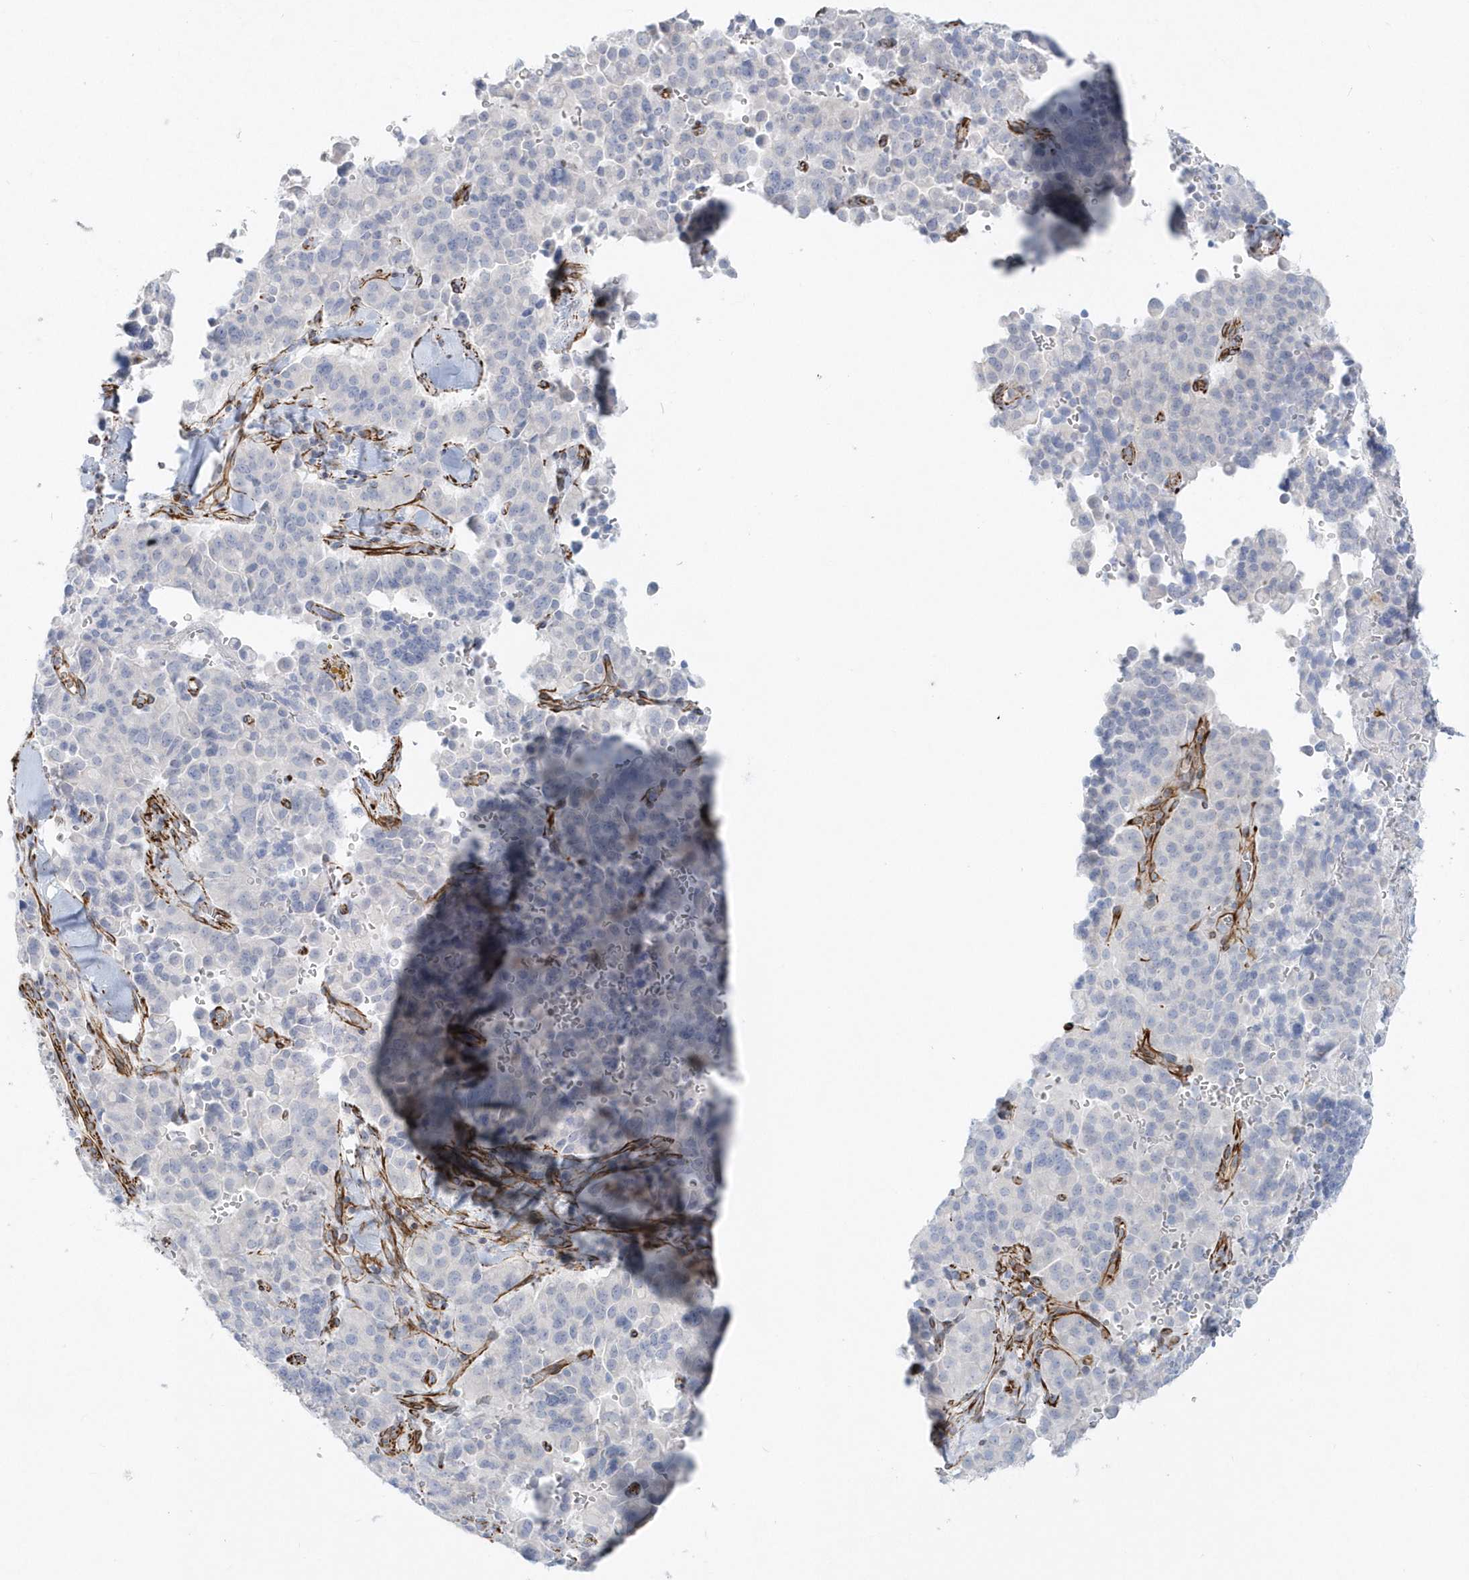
{"staining": {"intensity": "negative", "quantity": "none", "location": "none"}, "tissue": "pancreatic cancer", "cell_type": "Tumor cells", "image_type": "cancer", "snomed": [{"axis": "morphology", "description": "Adenocarcinoma, NOS"}, {"axis": "topography", "description": "Pancreas"}], "caption": "This is a micrograph of immunohistochemistry (IHC) staining of pancreatic cancer, which shows no expression in tumor cells.", "gene": "PPIL6", "patient": {"sex": "male", "age": 65}}